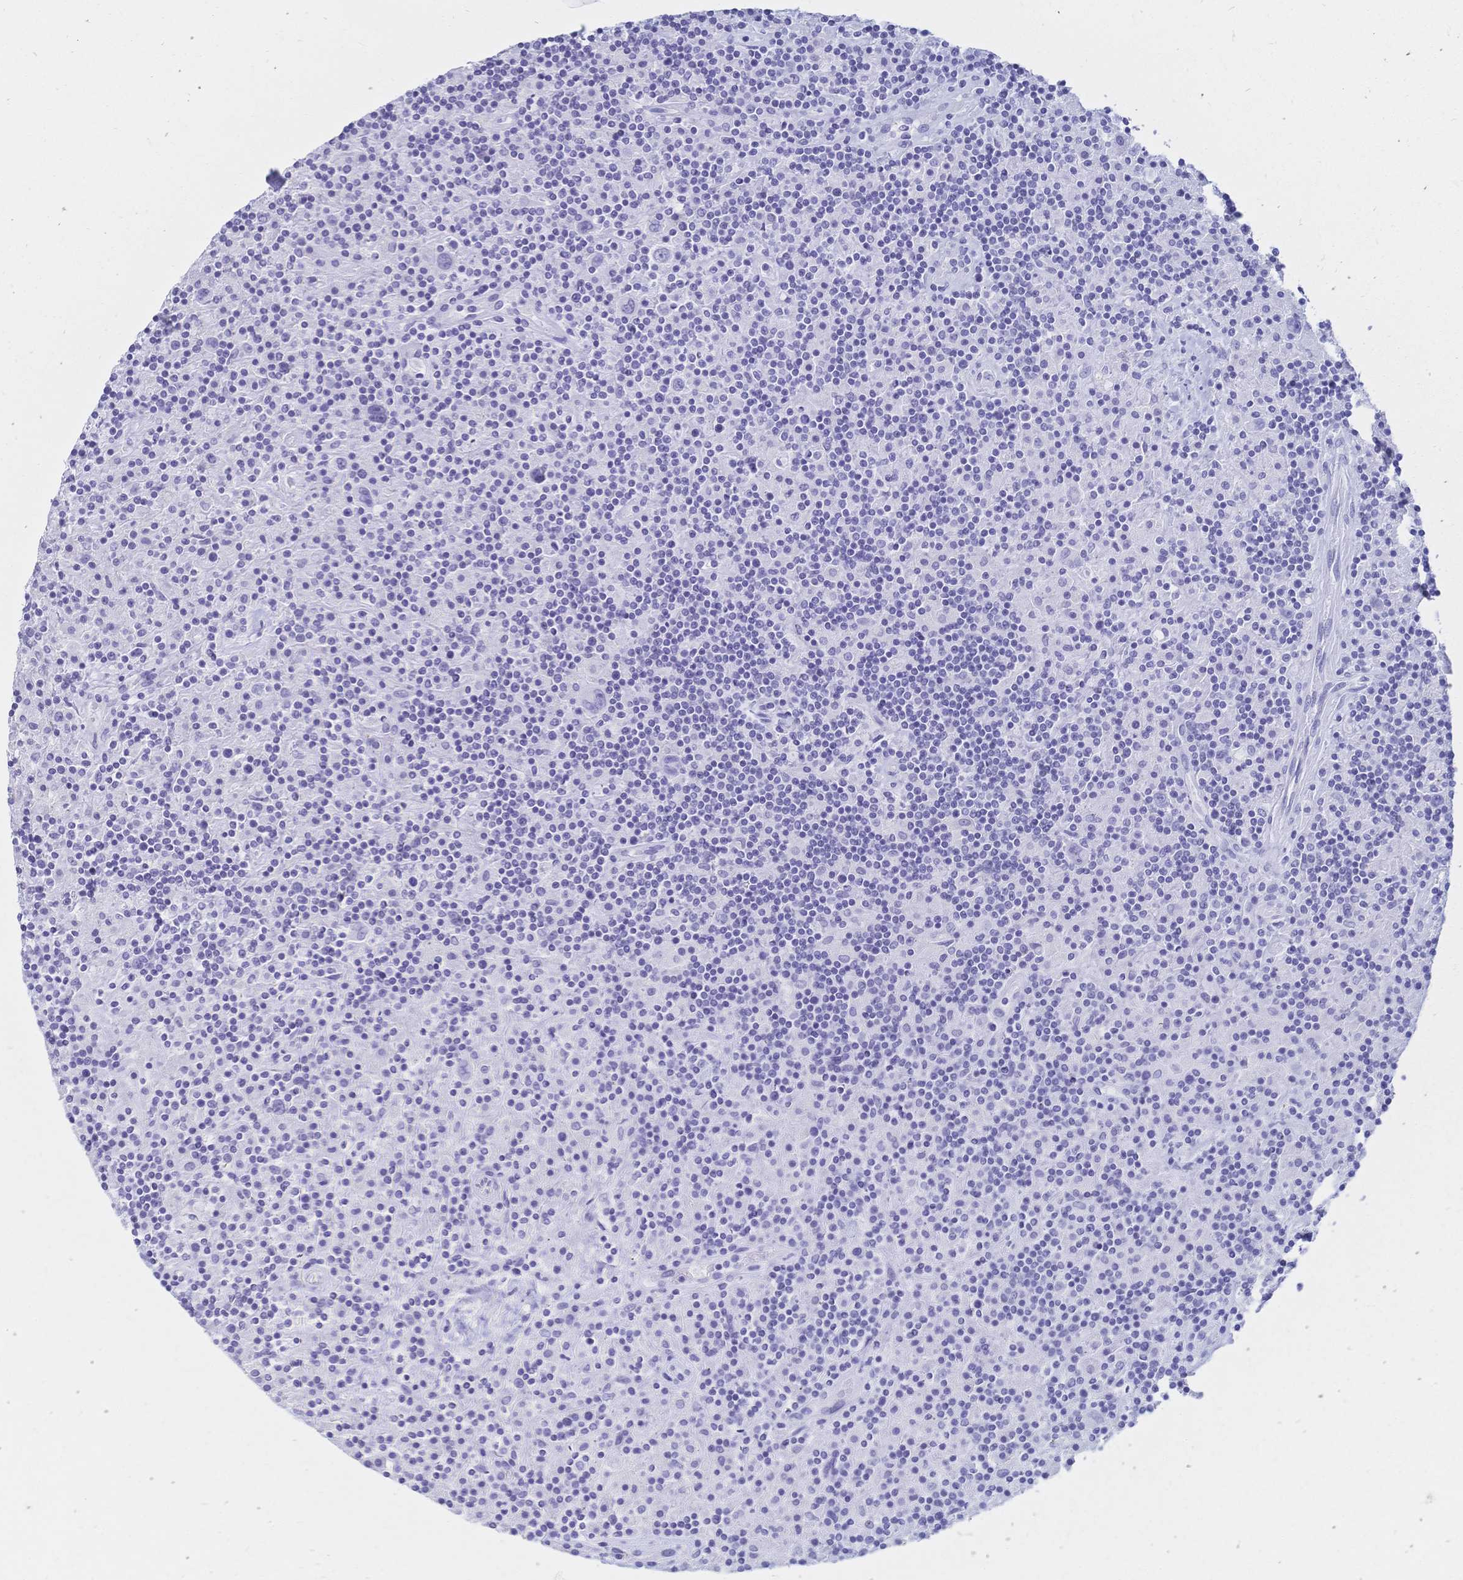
{"staining": {"intensity": "negative", "quantity": "none", "location": "none"}, "tissue": "lymphoma", "cell_type": "Tumor cells", "image_type": "cancer", "snomed": [{"axis": "morphology", "description": "Hodgkin's disease, NOS"}, {"axis": "topography", "description": "Lymph node"}], "caption": "Immunohistochemistry (IHC) photomicrograph of neoplastic tissue: Hodgkin's disease stained with DAB displays no significant protein positivity in tumor cells.", "gene": "MEP1B", "patient": {"sex": "male", "age": 70}}